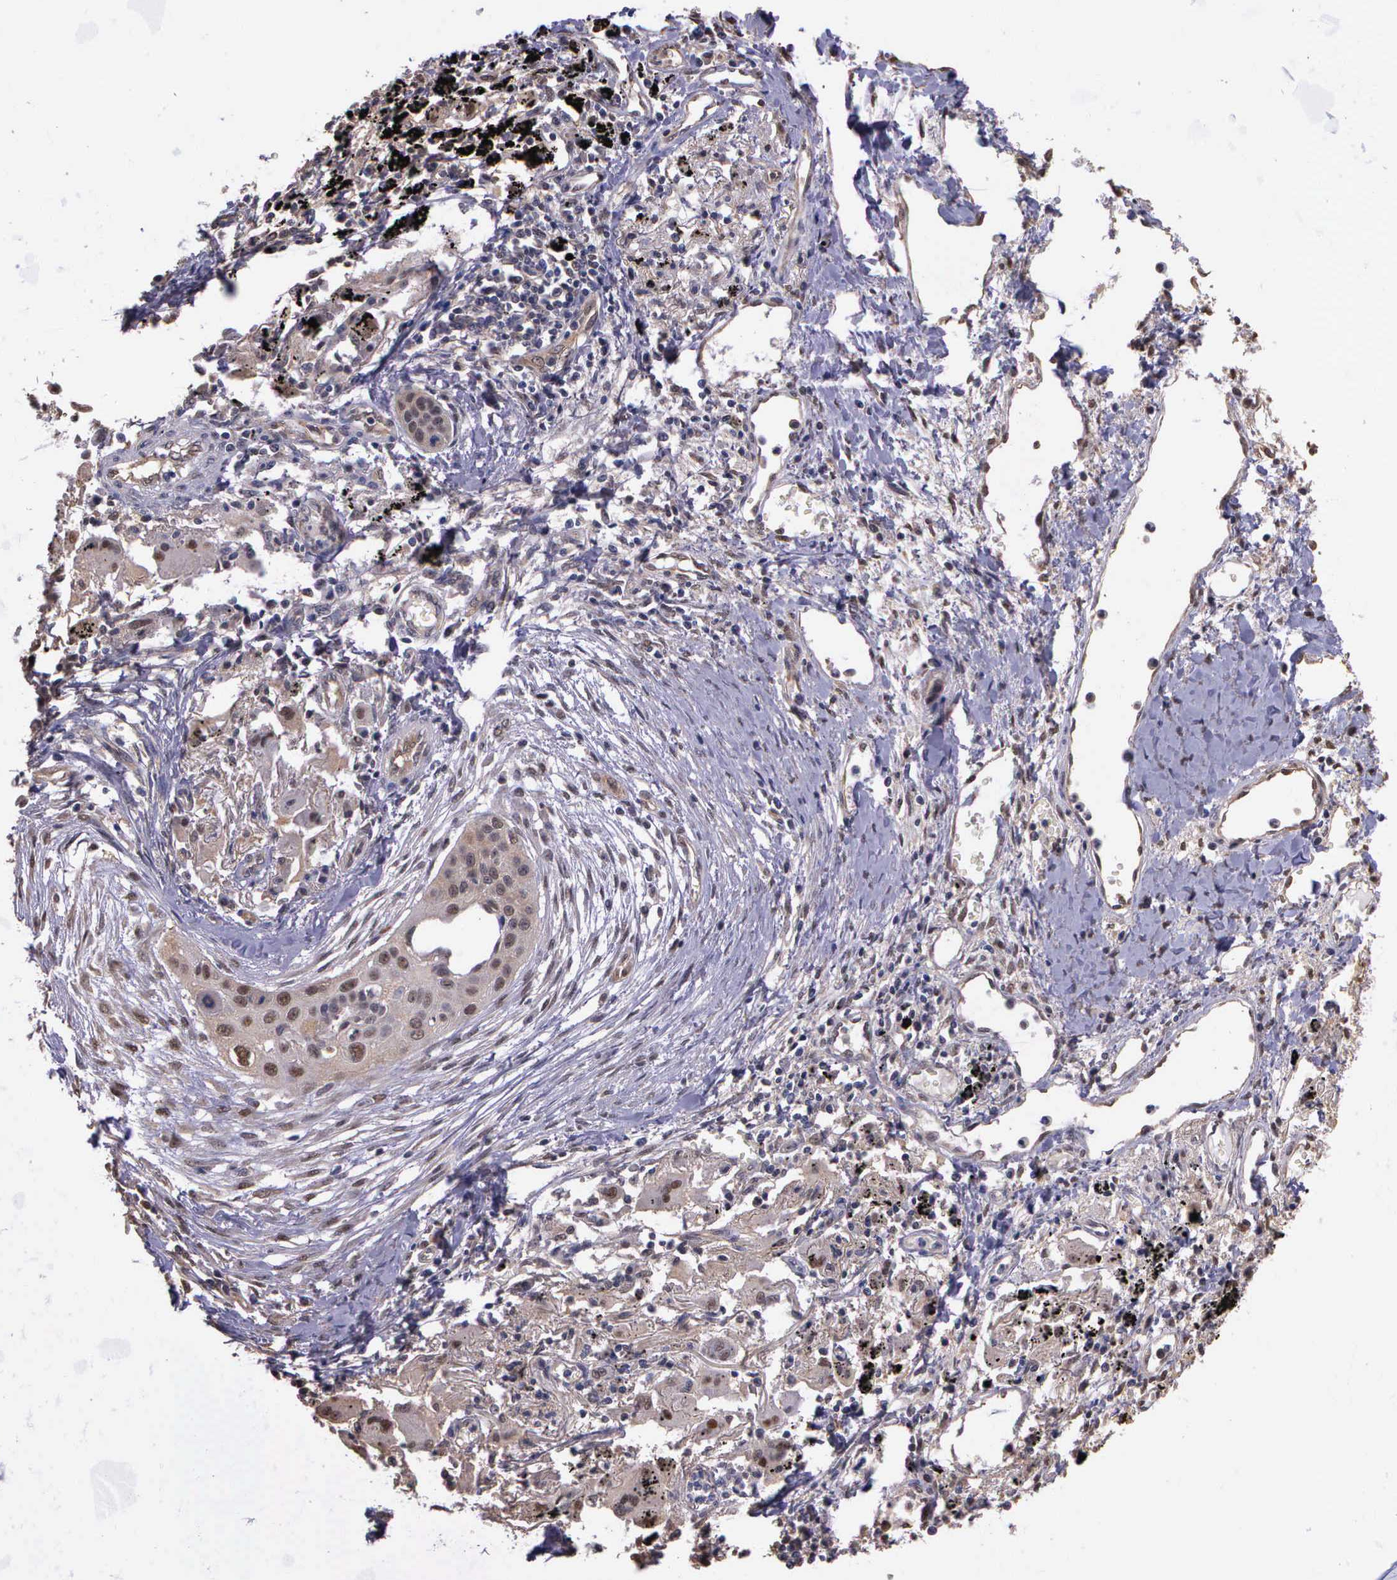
{"staining": {"intensity": "weak", "quantity": ">75%", "location": "cytoplasmic/membranous"}, "tissue": "lung cancer", "cell_type": "Tumor cells", "image_type": "cancer", "snomed": [{"axis": "morphology", "description": "Squamous cell carcinoma, NOS"}, {"axis": "topography", "description": "Lung"}], "caption": "Approximately >75% of tumor cells in lung cancer exhibit weak cytoplasmic/membranous protein staining as visualized by brown immunohistochemical staining.", "gene": "PSMC1", "patient": {"sex": "male", "age": 71}}